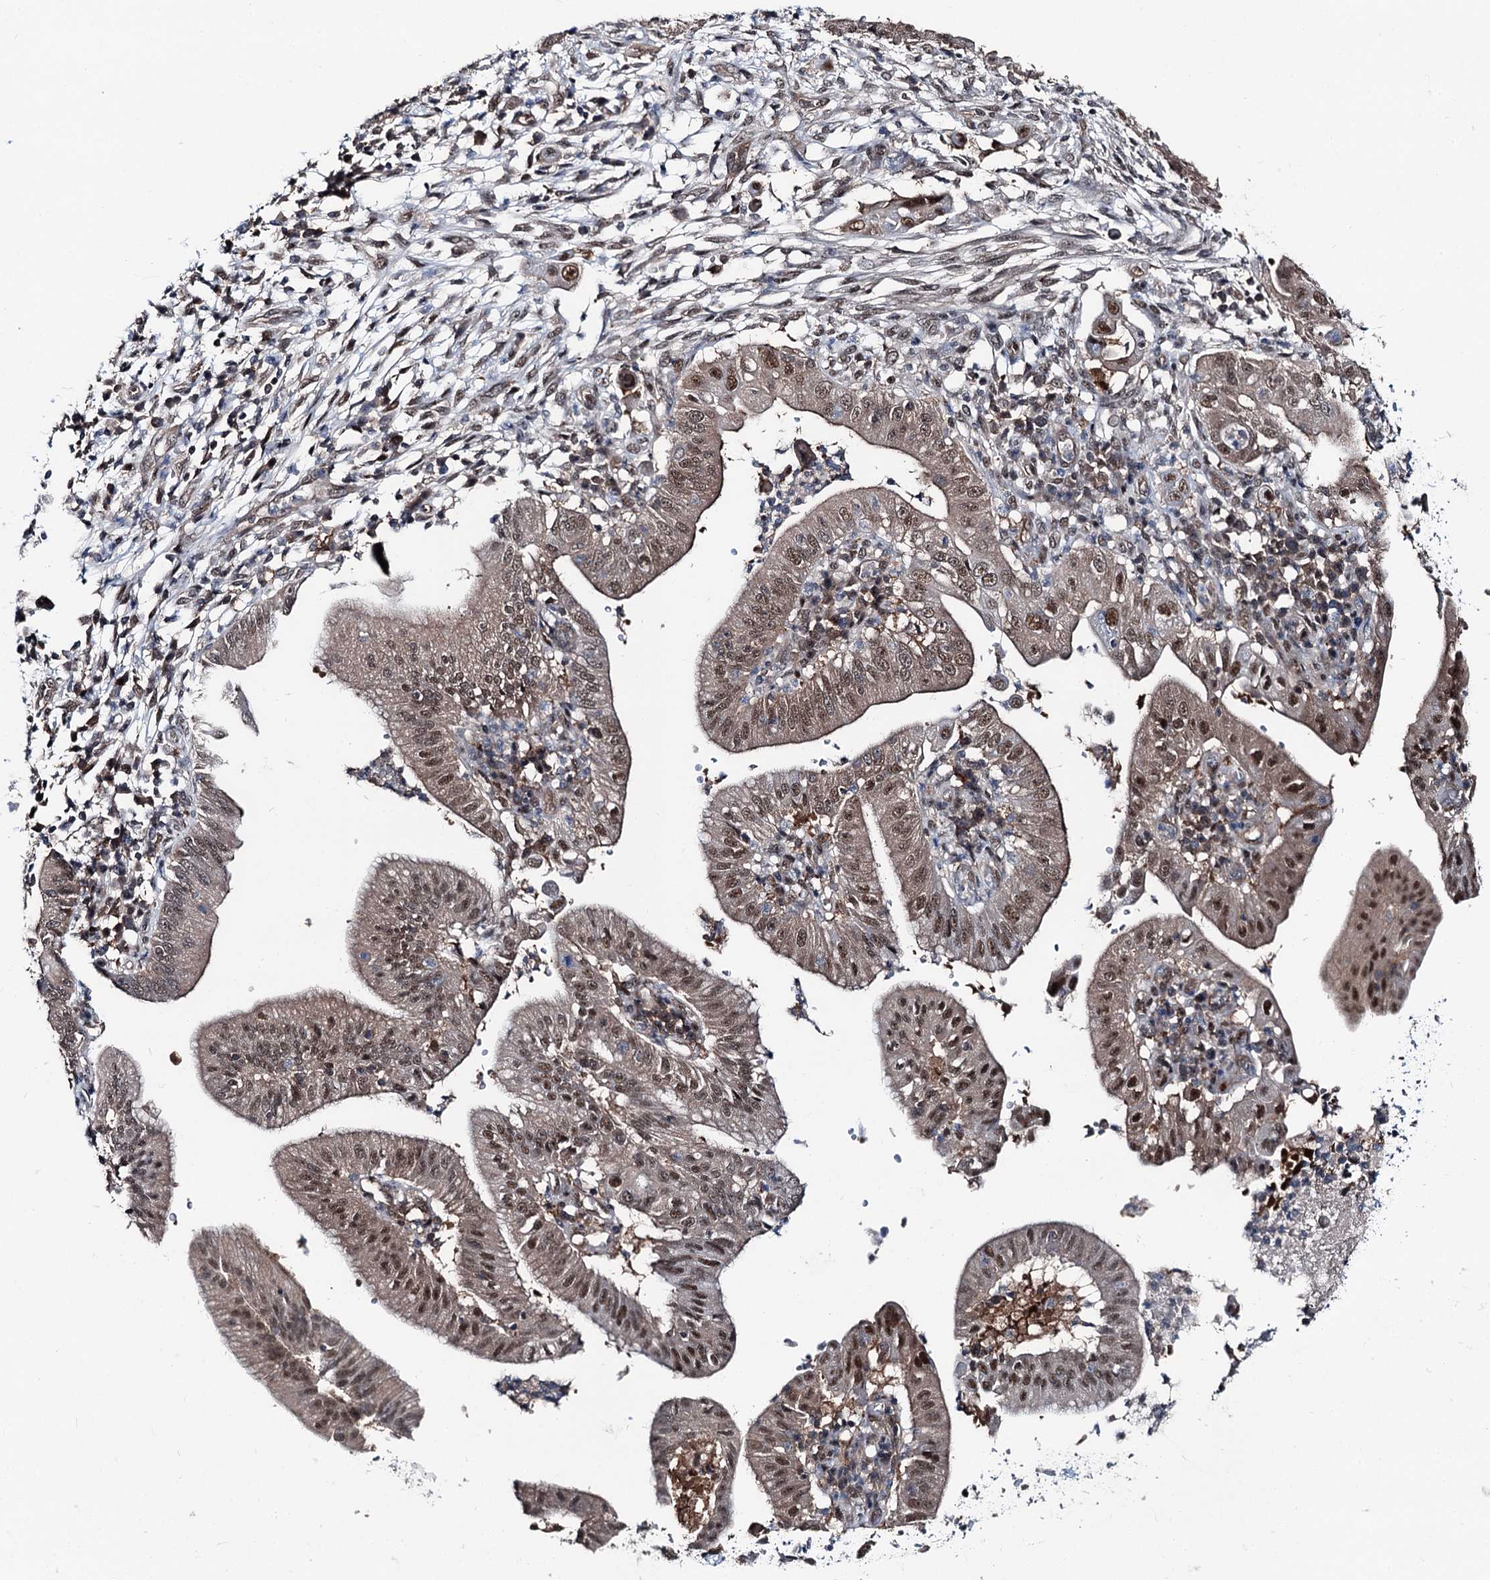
{"staining": {"intensity": "moderate", "quantity": ">75%", "location": "nuclear"}, "tissue": "pancreatic cancer", "cell_type": "Tumor cells", "image_type": "cancer", "snomed": [{"axis": "morphology", "description": "Adenocarcinoma, NOS"}, {"axis": "topography", "description": "Pancreas"}], "caption": "A medium amount of moderate nuclear staining is identified in approximately >75% of tumor cells in adenocarcinoma (pancreatic) tissue.", "gene": "PSMD13", "patient": {"sex": "male", "age": 68}}